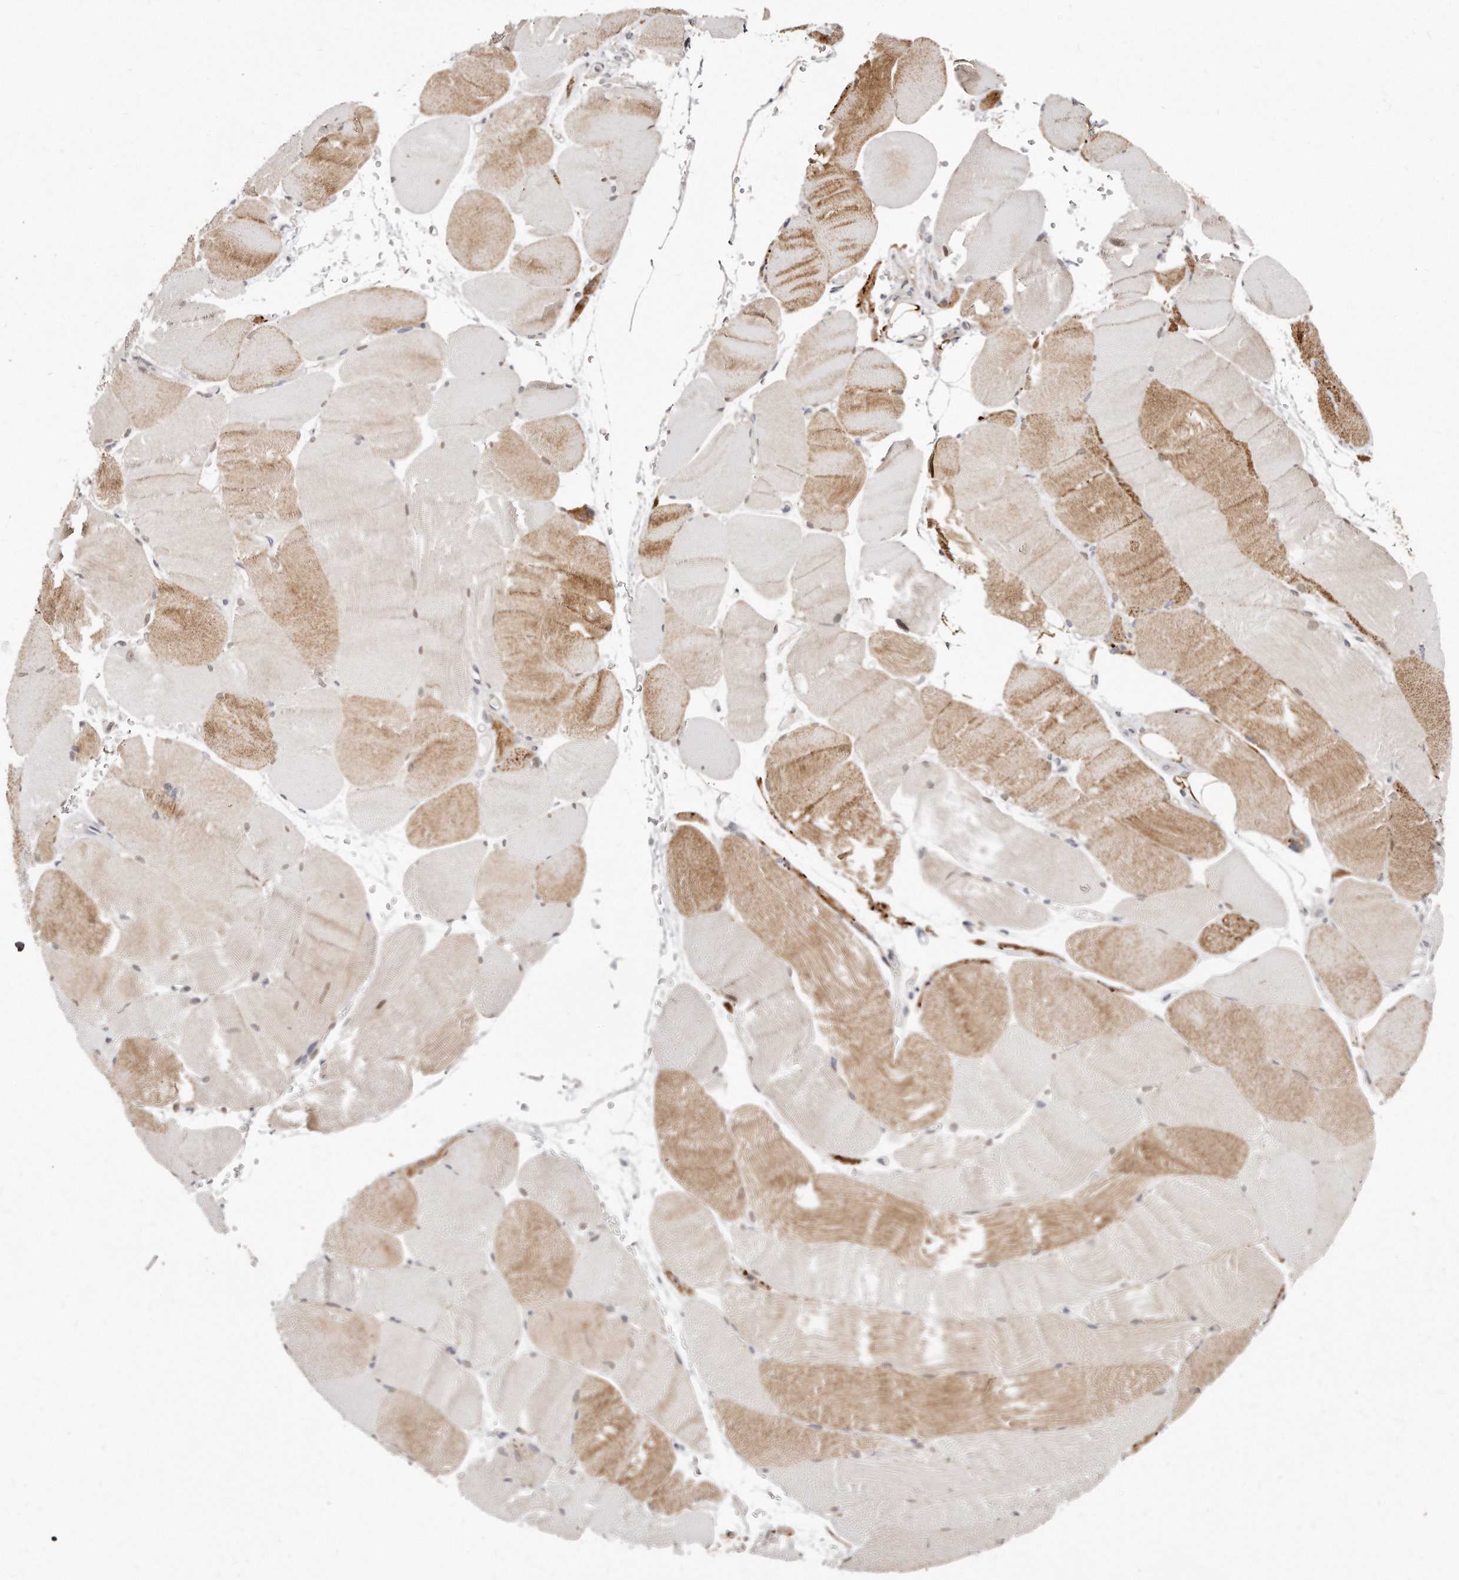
{"staining": {"intensity": "moderate", "quantity": "25%-75%", "location": "cytoplasmic/membranous"}, "tissue": "skeletal muscle", "cell_type": "Myocytes", "image_type": "normal", "snomed": [{"axis": "morphology", "description": "Normal tissue, NOS"}, {"axis": "topography", "description": "Skeletal muscle"}, {"axis": "topography", "description": "Parathyroid gland"}], "caption": "An IHC micrograph of normal tissue is shown. Protein staining in brown shows moderate cytoplasmic/membranous positivity in skeletal muscle within myocytes.", "gene": "CASZ1", "patient": {"sex": "female", "age": 37}}